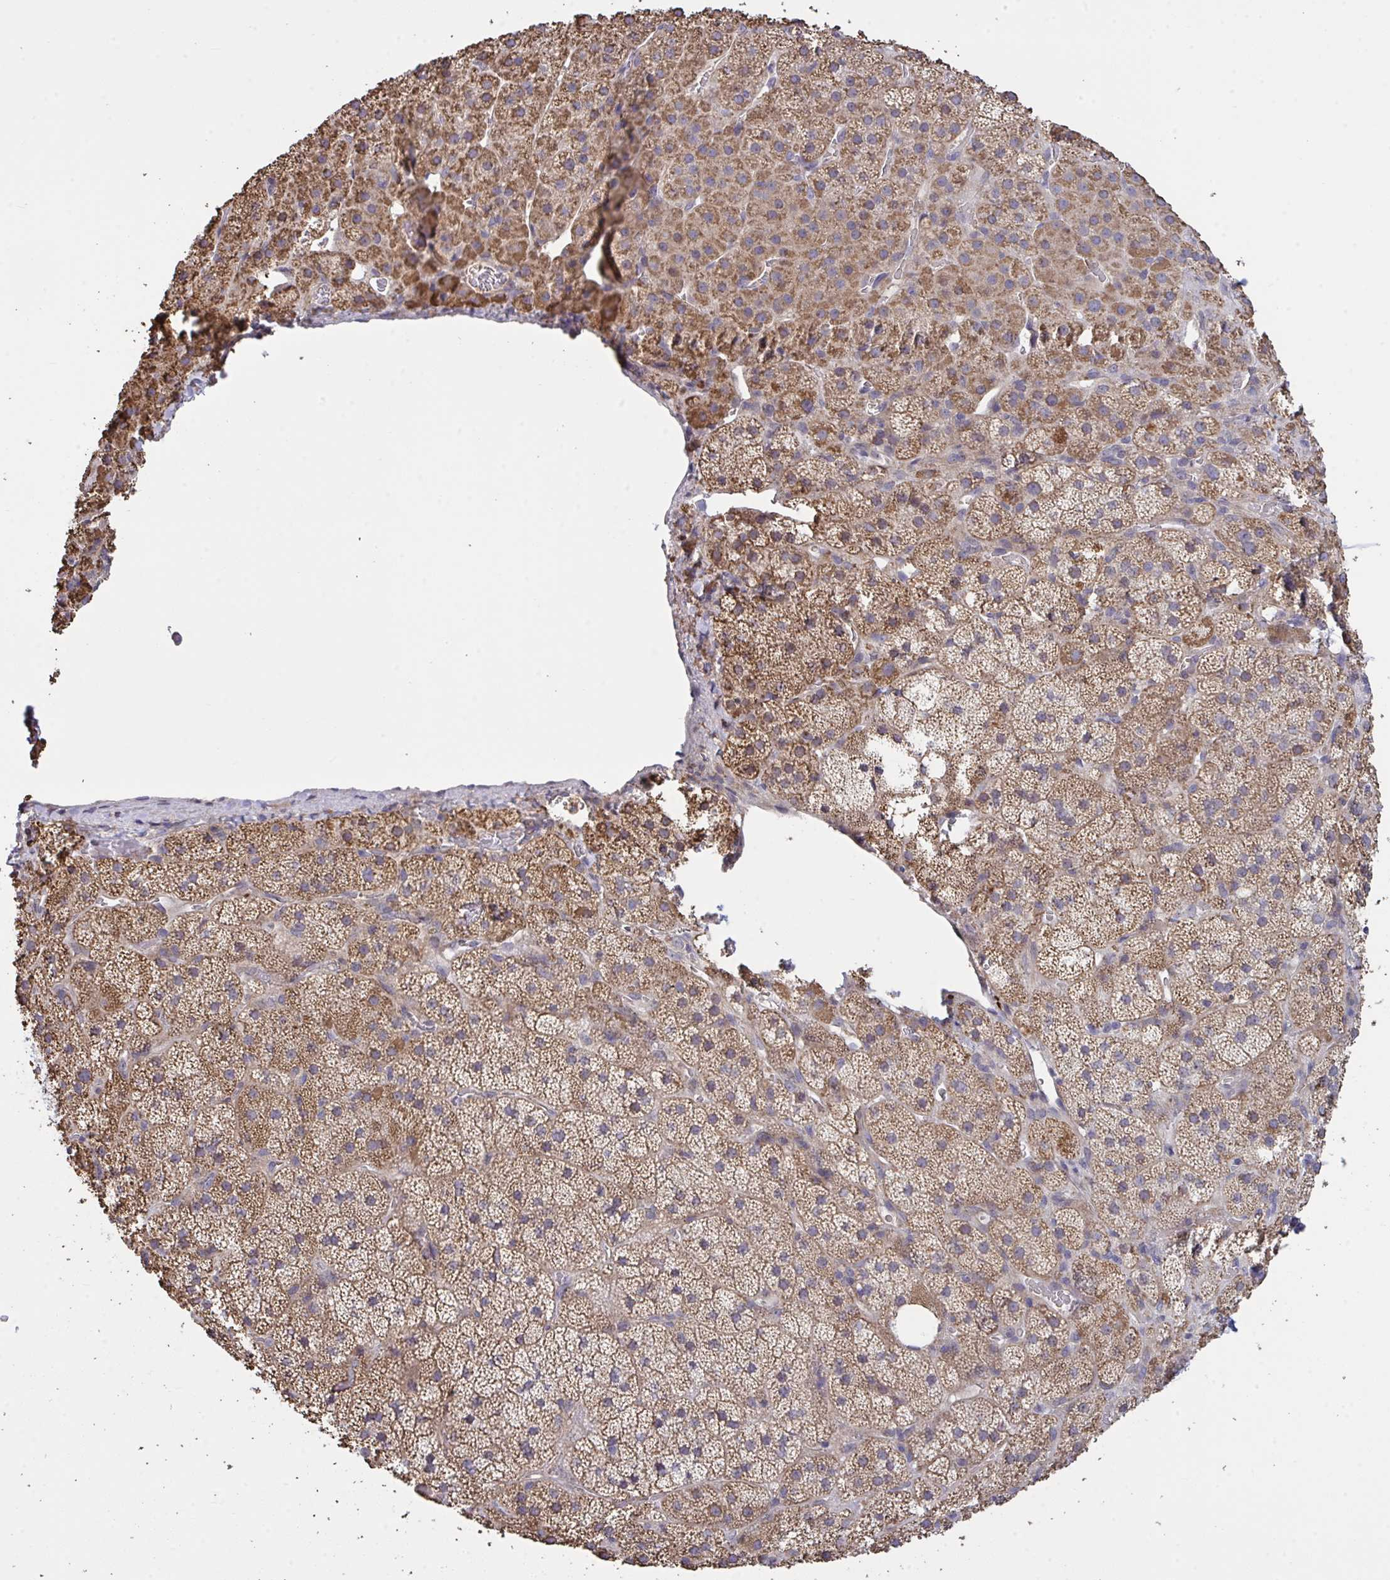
{"staining": {"intensity": "moderate", "quantity": ">75%", "location": "cytoplasmic/membranous"}, "tissue": "adrenal gland", "cell_type": "Glandular cells", "image_type": "normal", "snomed": [{"axis": "morphology", "description": "Normal tissue, NOS"}, {"axis": "topography", "description": "Adrenal gland"}], "caption": "Glandular cells show medium levels of moderate cytoplasmic/membranous staining in about >75% of cells in benign human adrenal gland.", "gene": "PPM1H", "patient": {"sex": "male", "age": 57}}